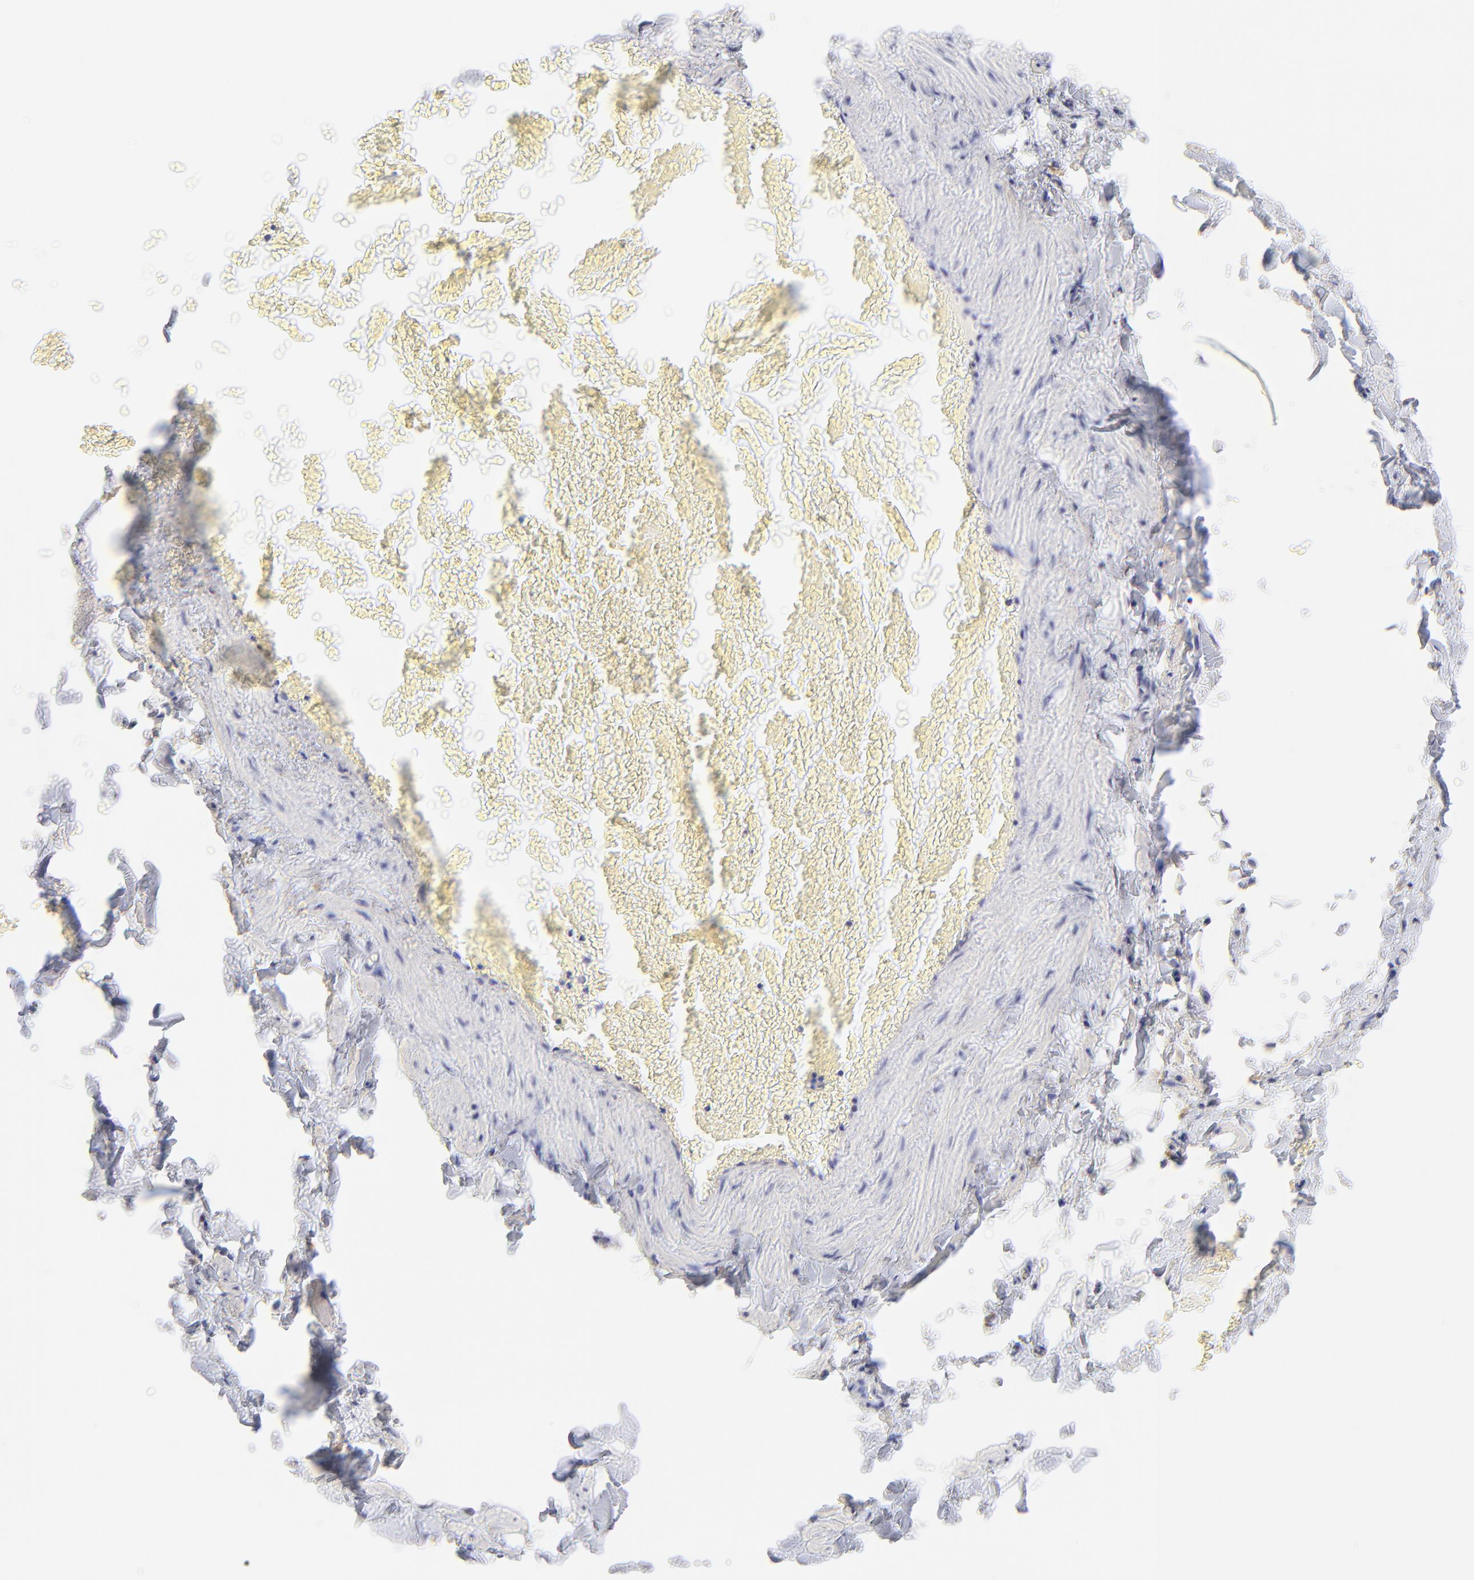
{"staining": {"intensity": "negative", "quantity": "none", "location": "none"}, "tissue": "adipose tissue", "cell_type": "Adipocytes", "image_type": "normal", "snomed": [{"axis": "morphology", "description": "Normal tissue, NOS"}, {"axis": "topography", "description": "Vascular tissue"}], "caption": "Immunohistochemistry (IHC) of benign adipose tissue demonstrates no positivity in adipocytes. (DAB (3,3'-diaminobenzidine) immunohistochemistry with hematoxylin counter stain).", "gene": "EBP", "patient": {"sex": "male", "age": 41}}